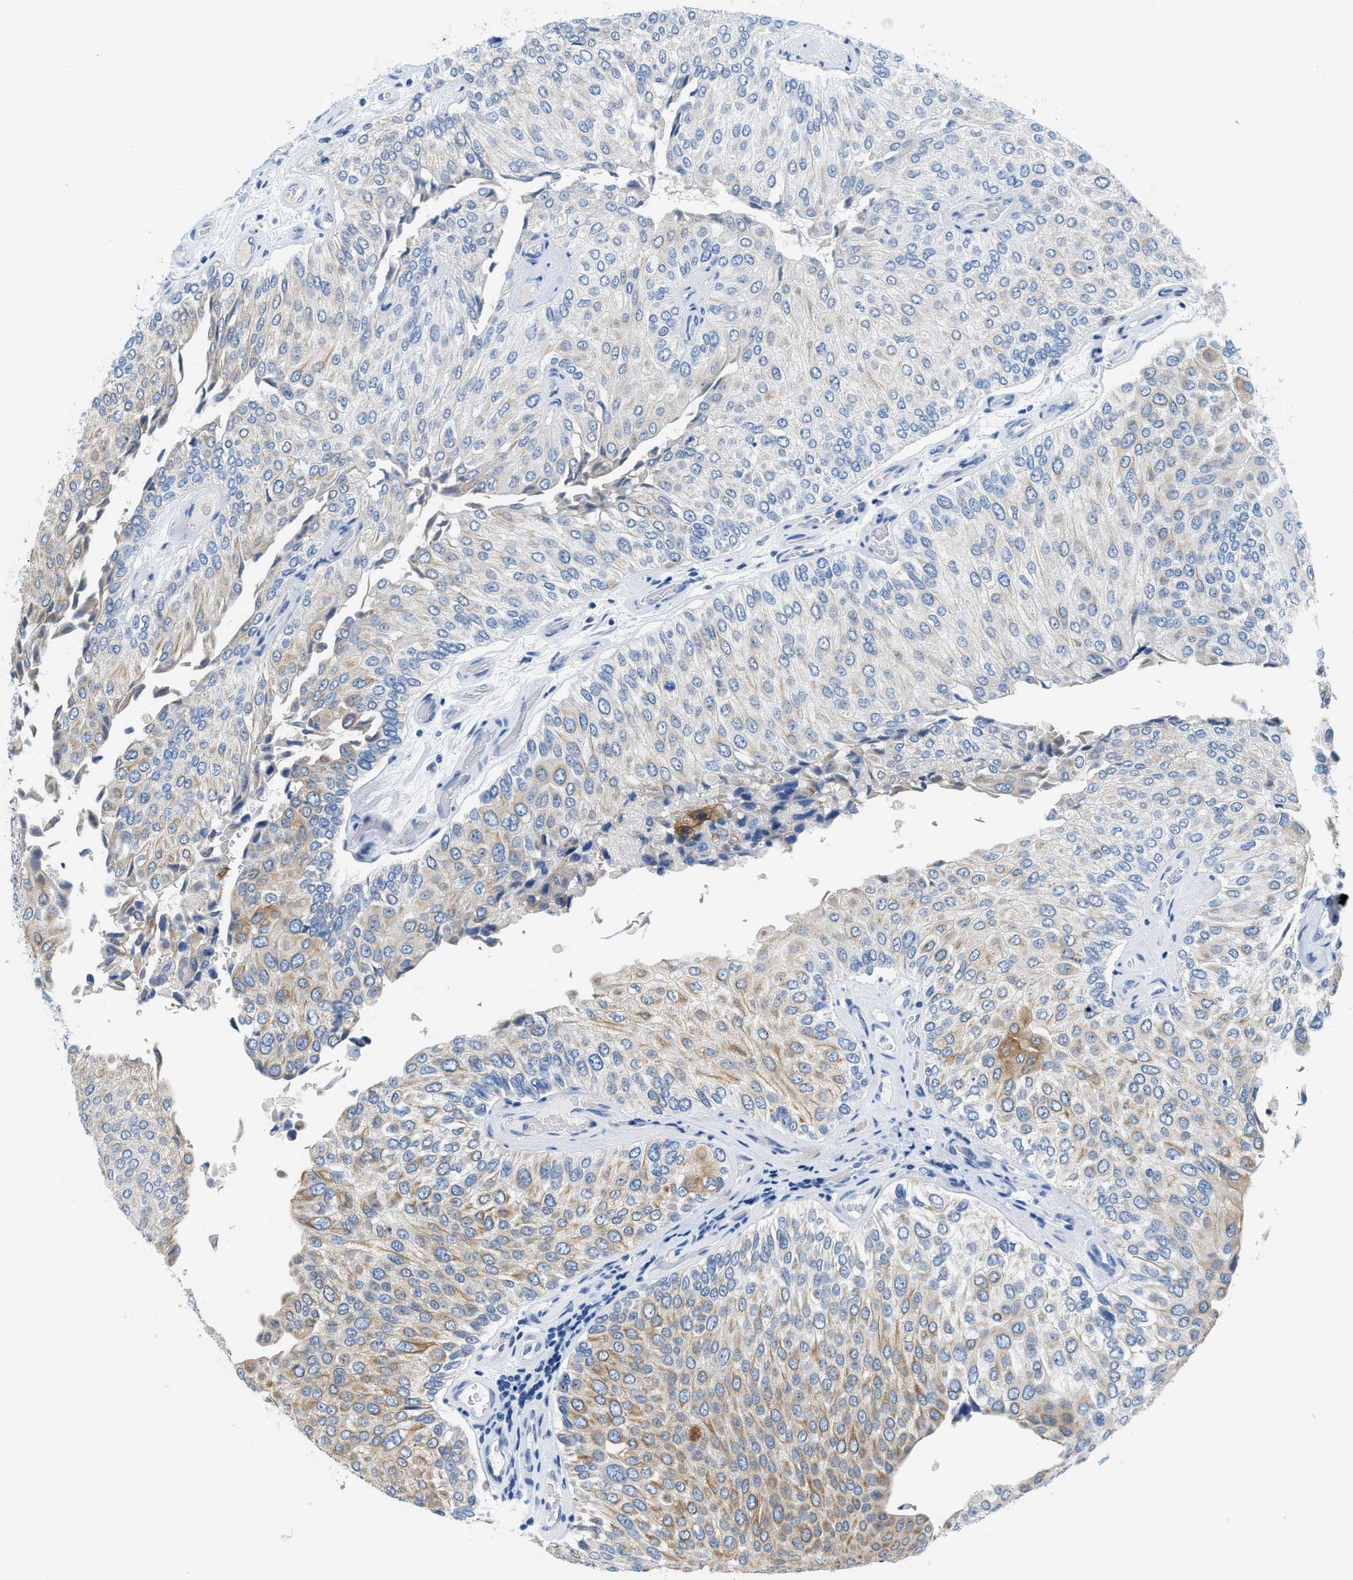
{"staining": {"intensity": "moderate", "quantity": "<25%", "location": "cytoplasmic/membranous"}, "tissue": "urothelial cancer", "cell_type": "Tumor cells", "image_type": "cancer", "snomed": [{"axis": "morphology", "description": "Urothelial carcinoma, High grade"}, {"axis": "topography", "description": "Kidney"}, {"axis": "topography", "description": "Urinary bladder"}], "caption": "This is a micrograph of IHC staining of urothelial cancer, which shows moderate positivity in the cytoplasmic/membranous of tumor cells.", "gene": "BPGM", "patient": {"sex": "male", "age": 77}}